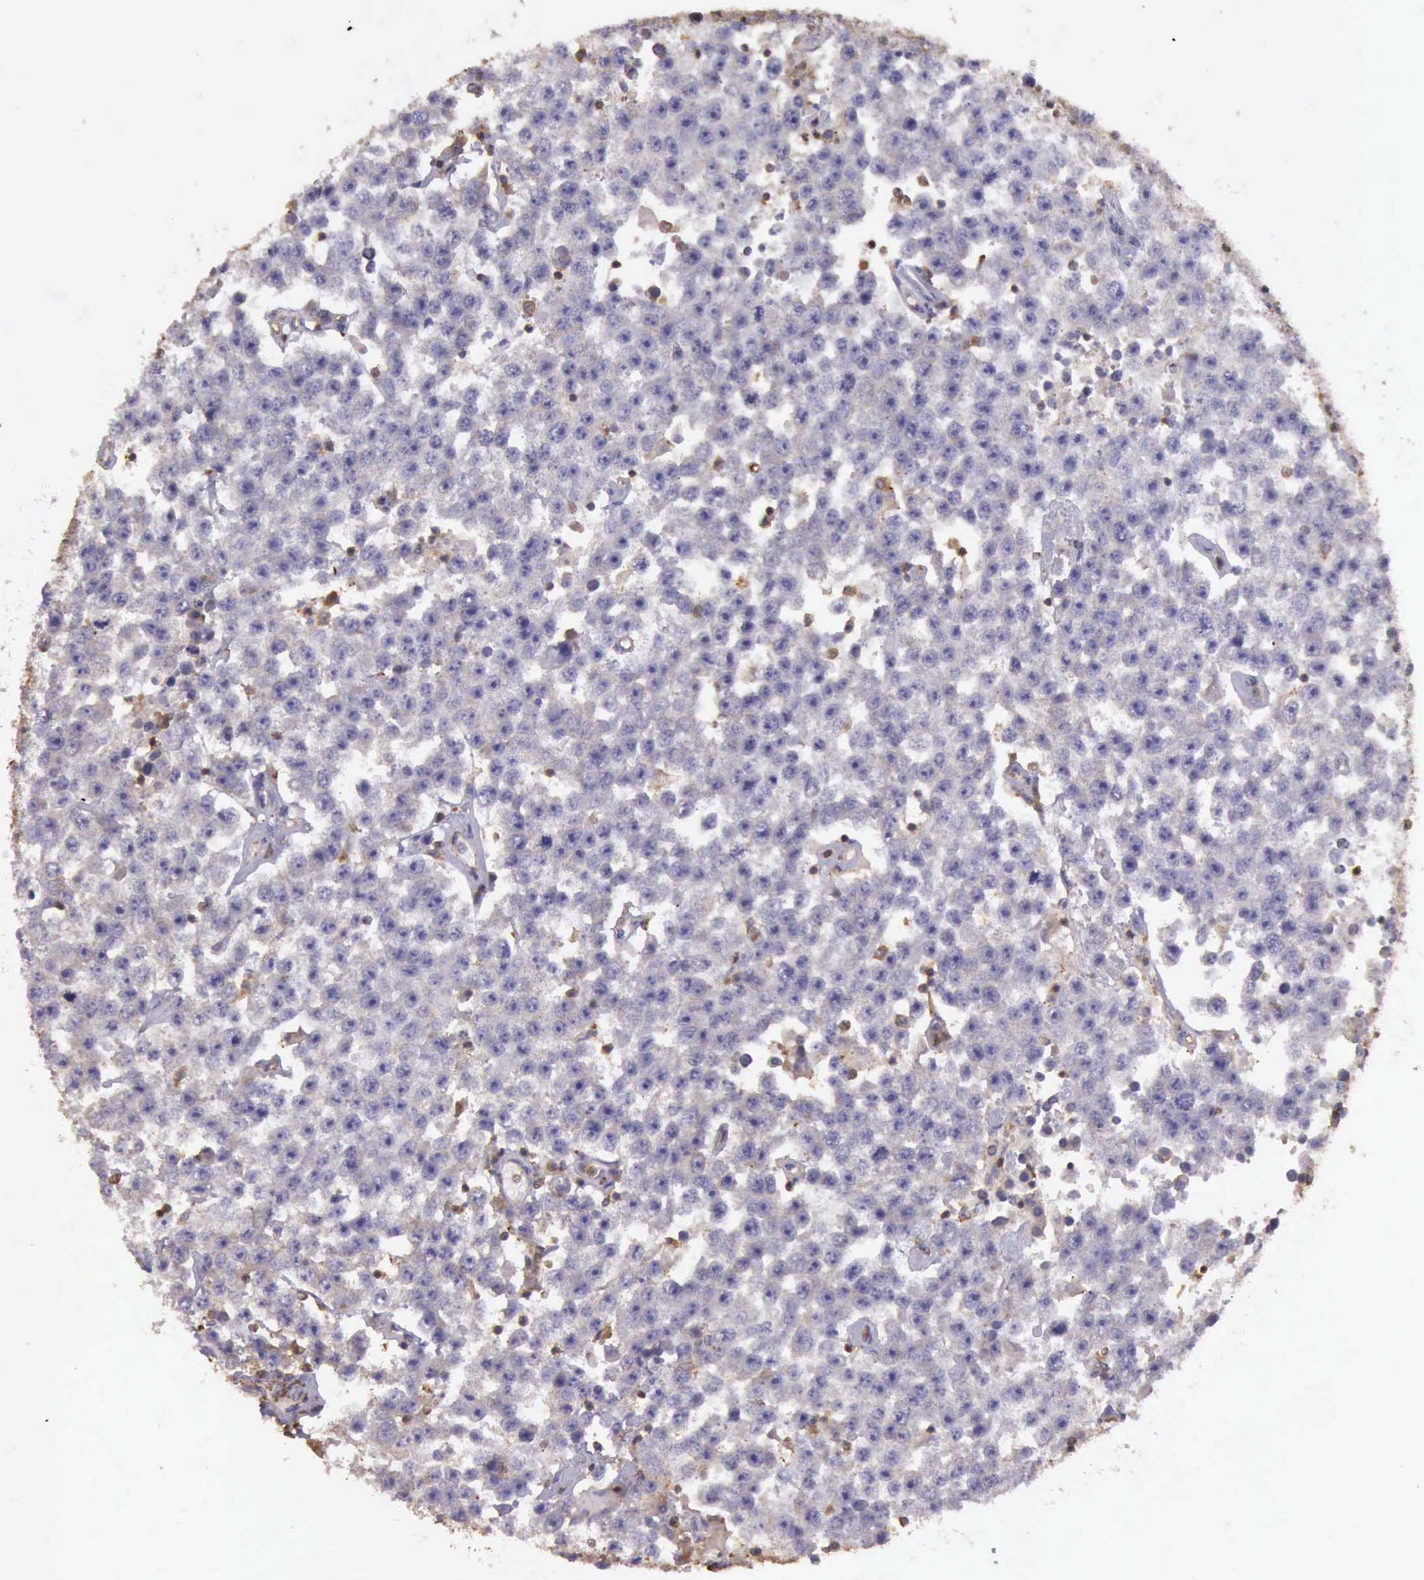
{"staining": {"intensity": "negative", "quantity": "none", "location": "none"}, "tissue": "testis cancer", "cell_type": "Tumor cells", "image_type": "cancer", "snomed": [{"axis": "morphology", "description": "Seminoma, NOS"}, {"axis": "topography", "description": "Testis"}], "caption": "Tumor cells show no significant protein positivity in testis cancer (seminoma). The staining was performed using DAB to visualize the protein expression in brown, while the nuclei were stained in blue with hematoxylin (Magnification: 20x).", "gene": "ARHGAP4", "patient": {"sex": "male", "age": 52}}